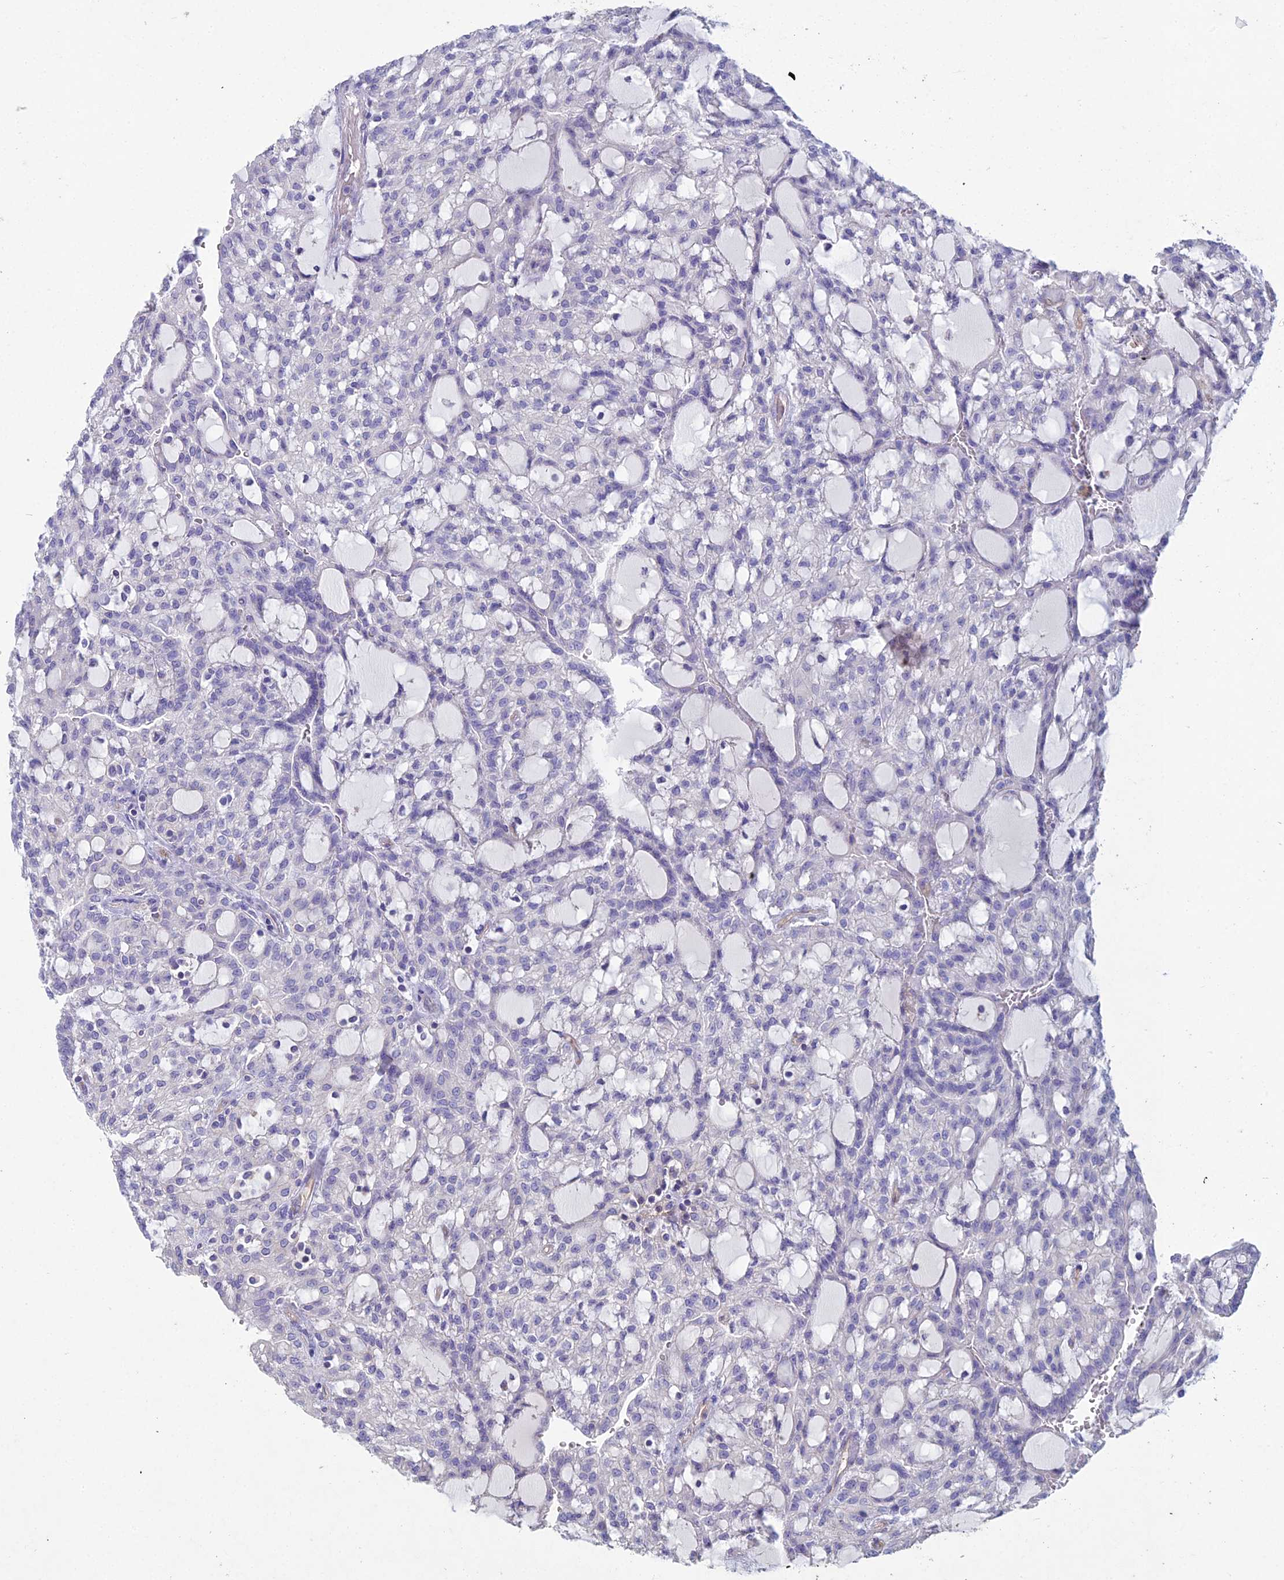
{"staining": {"intensity": "negative", "quantity": "none", "location": "none"}, "tissue": "renal cancer", "cell_type": "Tumor cells", "image_type": "cancer", "snomed": [{"axis": "morphology", "description": "Adenocarcinoma, NOS"}, {"axis": "topography", "description": "Kidney"}], "caption": "The histopathology image exhibits no staining of tumor cells in renal cancer (adenocarcinoma).", "gene": "NCAM1", "patient": {"sex": "male", "age": 63}}